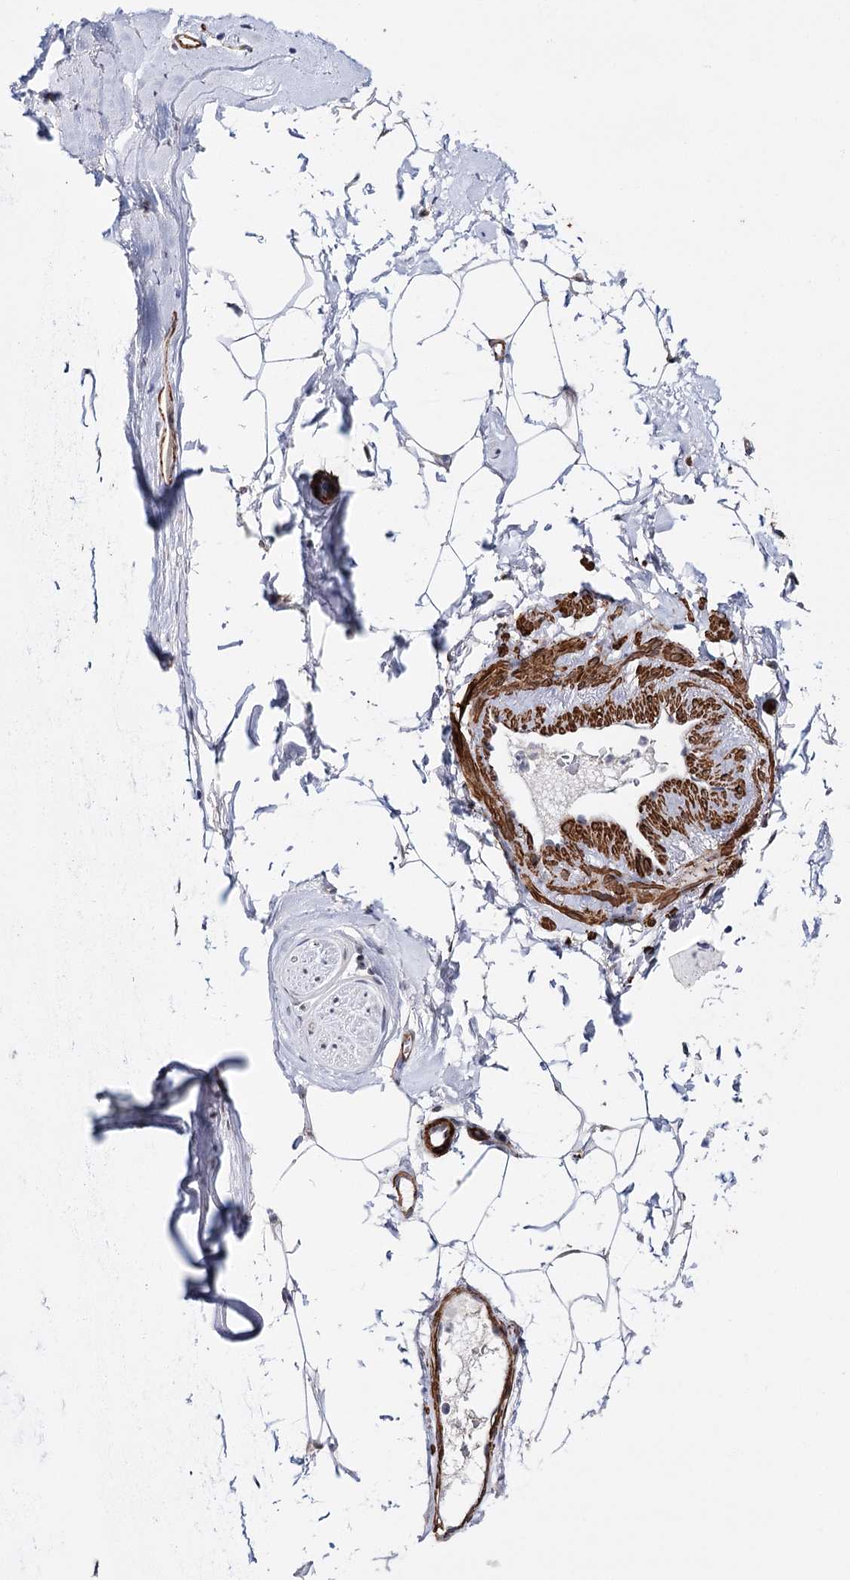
{"staining": {"intensity": "negative", "quantity": "none", "location": "none"}, "tissue": "adipose tissue", "cell_type": "Adipocytes", "image_type": "normal", "snomed": [{"axis": "morphology", "description": "Normal tissue, NOS"}, {"axis": "topography", "description": "Cartilage tissue"}, {"axis": "topography", "description": "Bronchus"}], "caption": "Adipose tissue stained for a protein using IHC displays no expression adipocytes.", "gene": "CFAP46", "patient": {"sex": "female", "age": 73}}